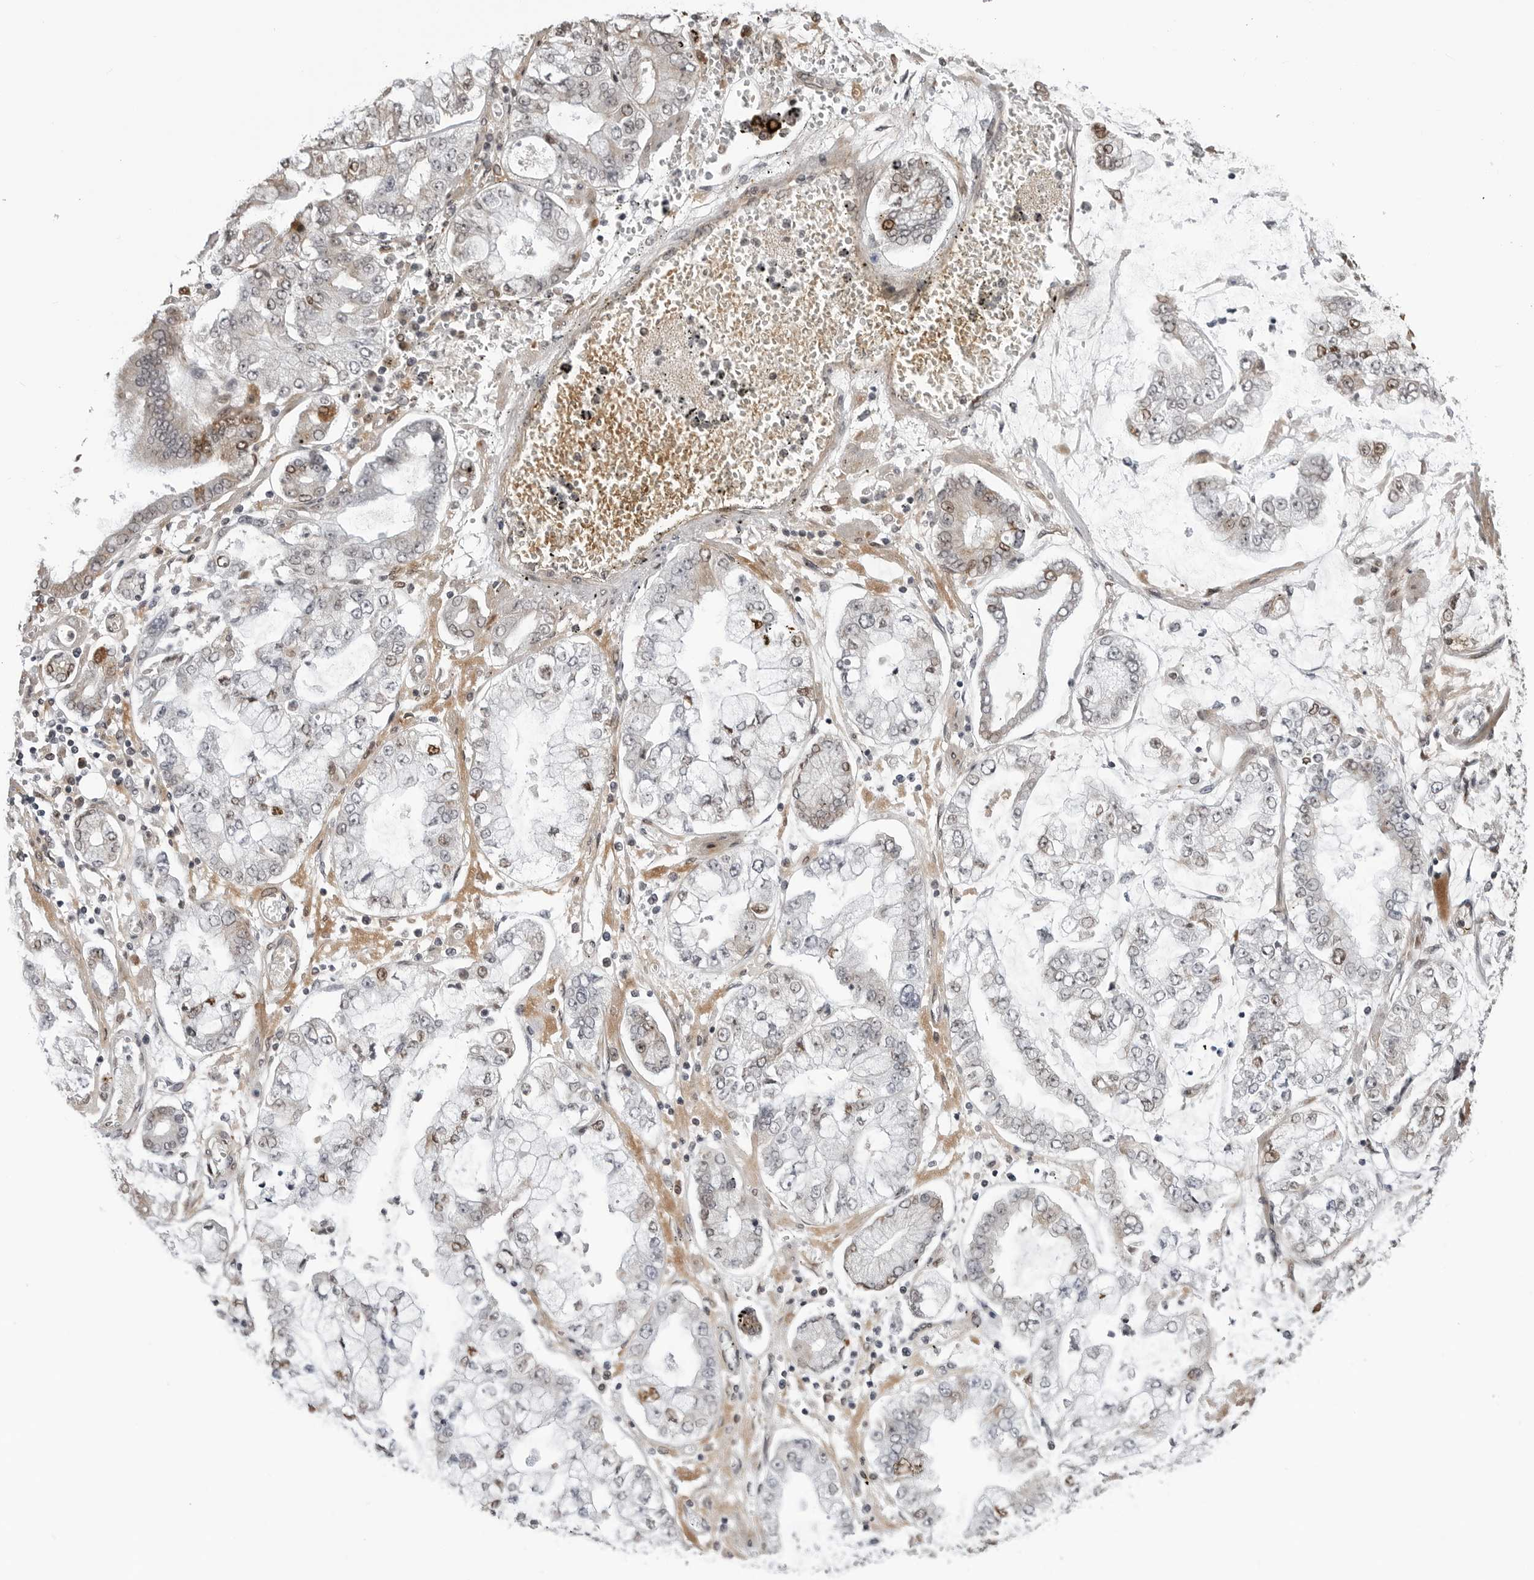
{"staining": {"intensity": "negative", "quantity": "none", "location": "none"}, "tissue": "stomach cancer", "cell_type": "Tumor cells", "image_type": "cancer", "snomed": [{"axis": "morphology", "description": "Adenocarcinoma, NOS"}, {"axis": "topography", "description": "Stomach"}], "caption": "Tumor cells show no significant expression in adenocarcinoma (stomach).", "gene": "CXCR5", "patient": {"sex": "male", "age": 76}}